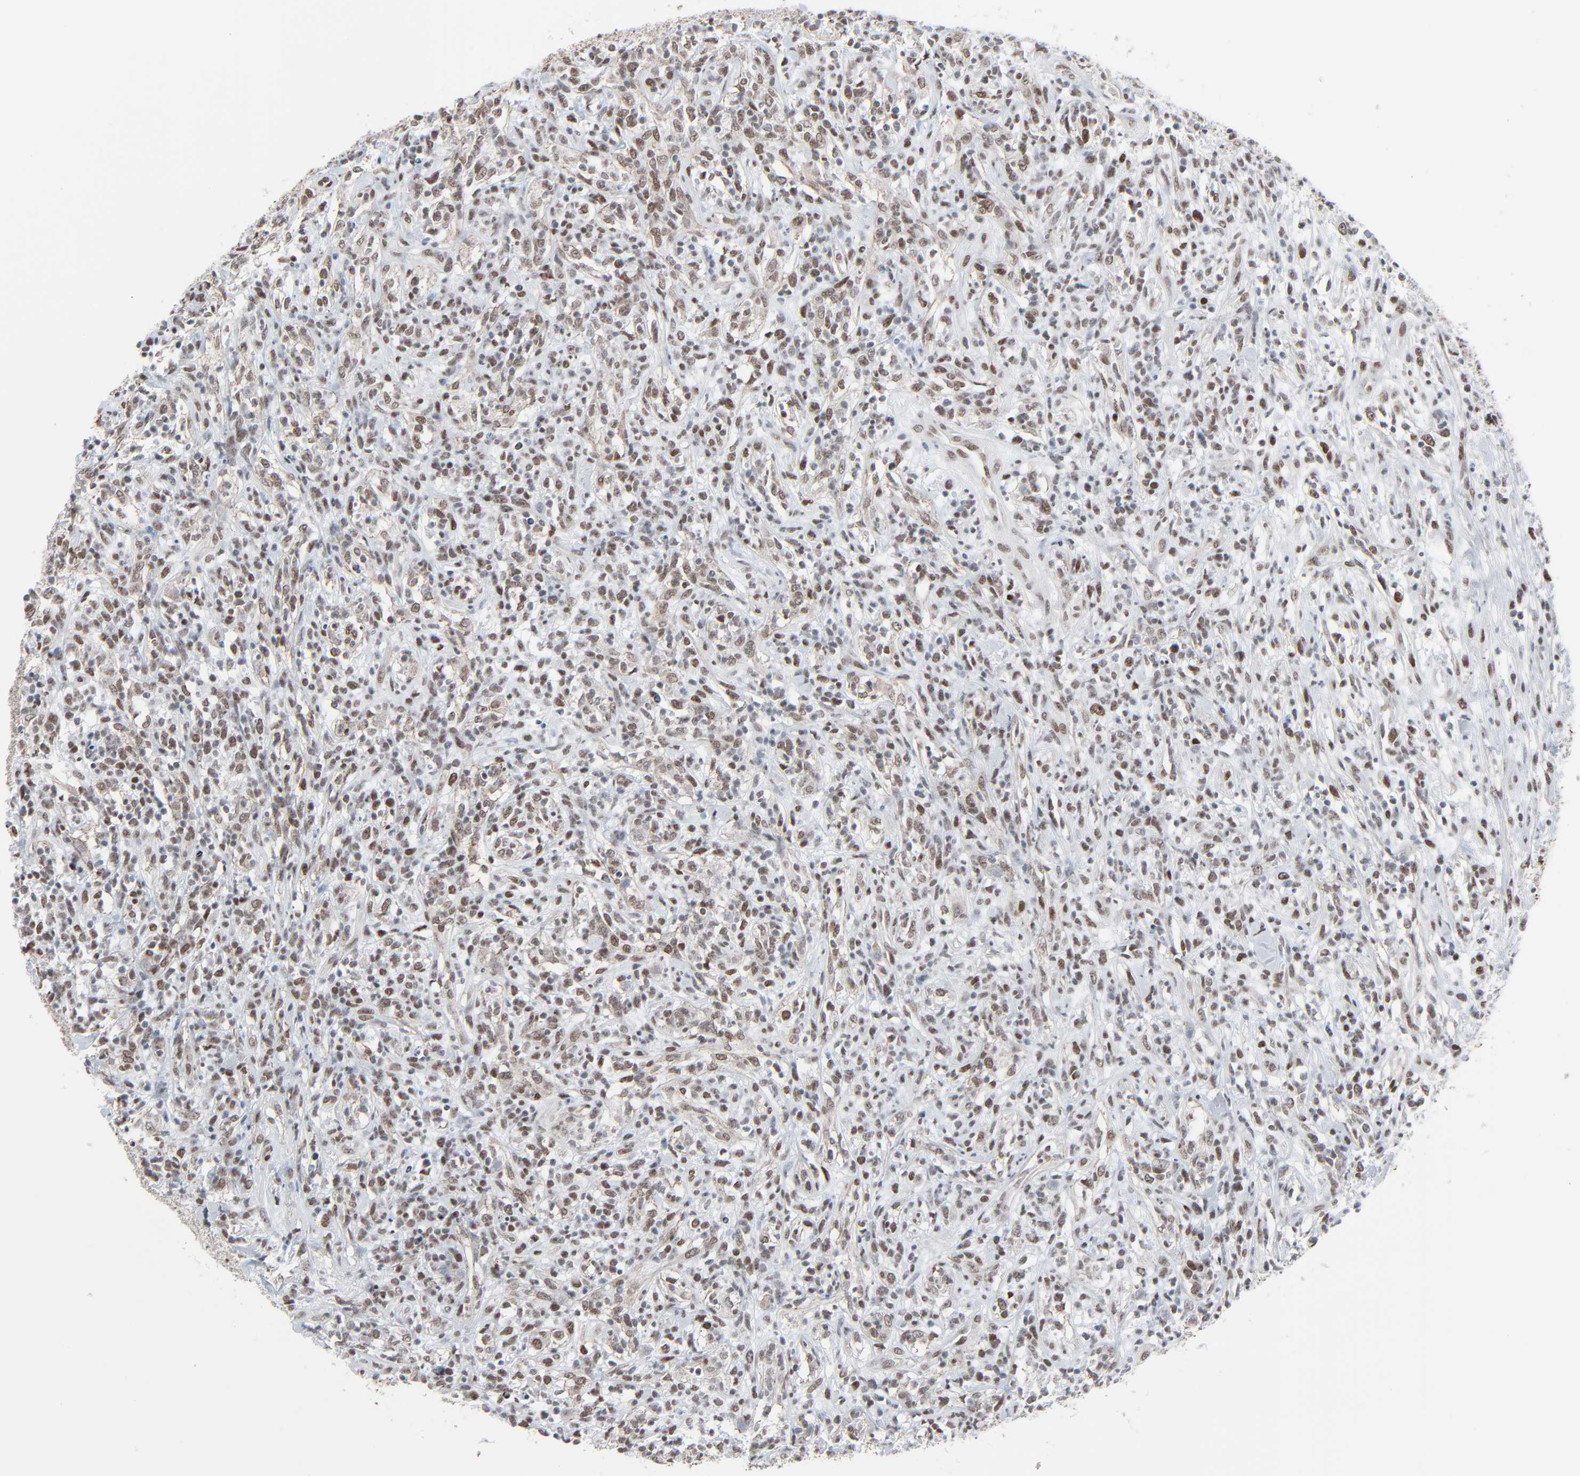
{"staining": {"intensity": "weak", "quantity": "<25%", "location": "nuclear"}, "tissue": "lymphoma", "cell_type": "Tumor cells", "image_type": "cancer", "snomed": [{"axis": "morphology", "description": "Malignant lymphoma, non-Hodgkin's type, High grade"}, {"axis": "topography", "description": "Lymph node"}], "caption": "DAB (3,3'-diaminobenzidine) immunohistochemical staining of human high-grade malignant lymphoma, non-Hodgkin's type displays no significant positivity in tumor cells.", "gene": "FBXO28", "patient": {"sex": "female", "age": 73}}